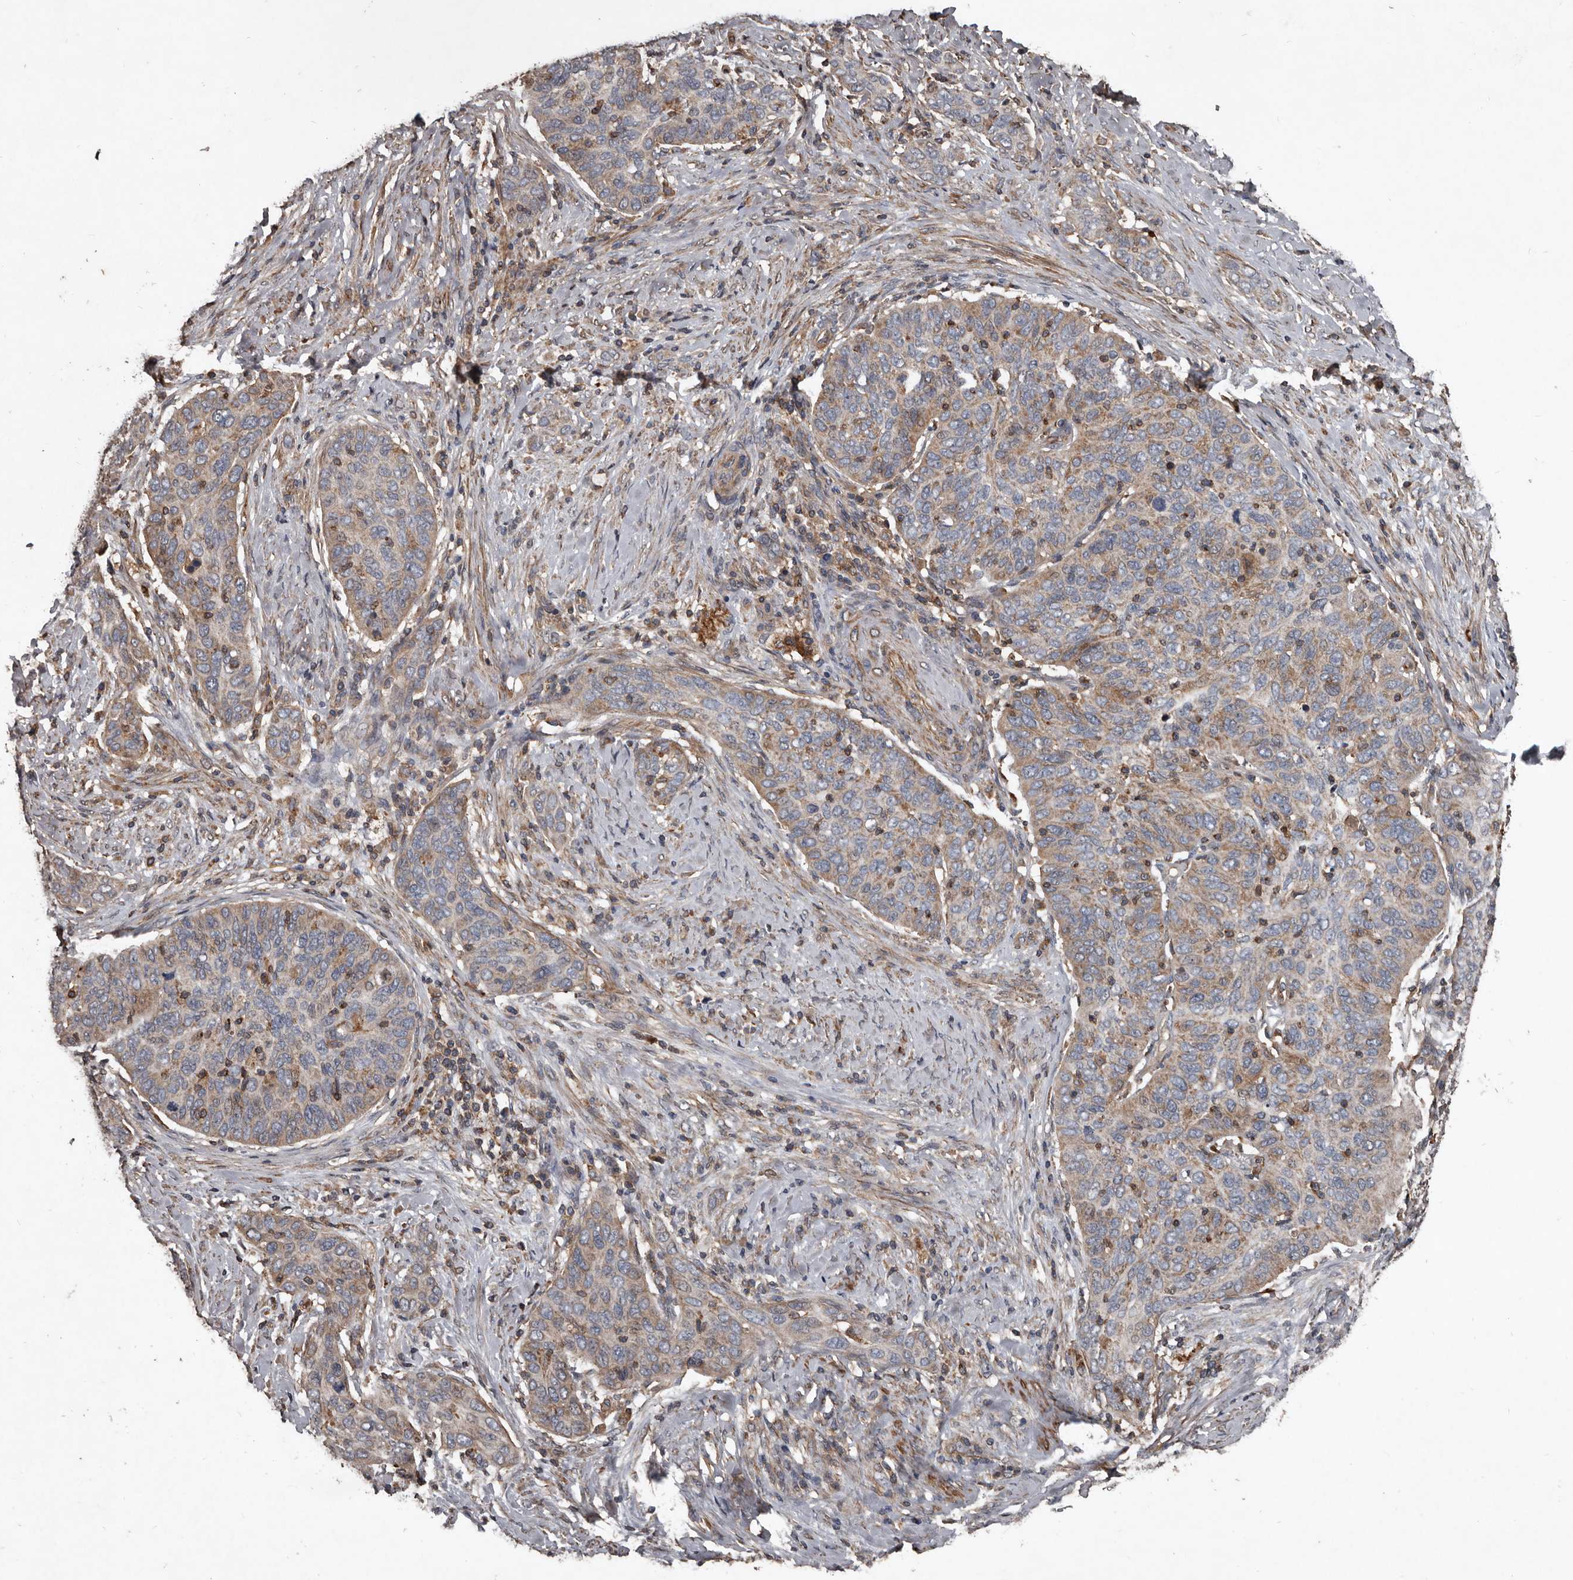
{"staining": {"intensity": "weak", "quantity": "25%-75%", "location": "cytoplasmic/membranous"}, "tissue": "cervical cancer", "cell_type": "Tumor cells", "image_type": "cancer", "snomed": [{"axis": "morphology", "description": "Squamous cell carcinoma, NOS"}, {"axis": "topography", "description": "Cervix"}], "caption": "This micrograph reveals immunohistochemistry (IHC) staining of human squamous cell carcinoma (cervical), with low weak cytoplasmic/membranous staining in approximately 25%-75% of tumor cells.", "gene": "GREB1", "patient": {"sex": "female", "age": 60}}